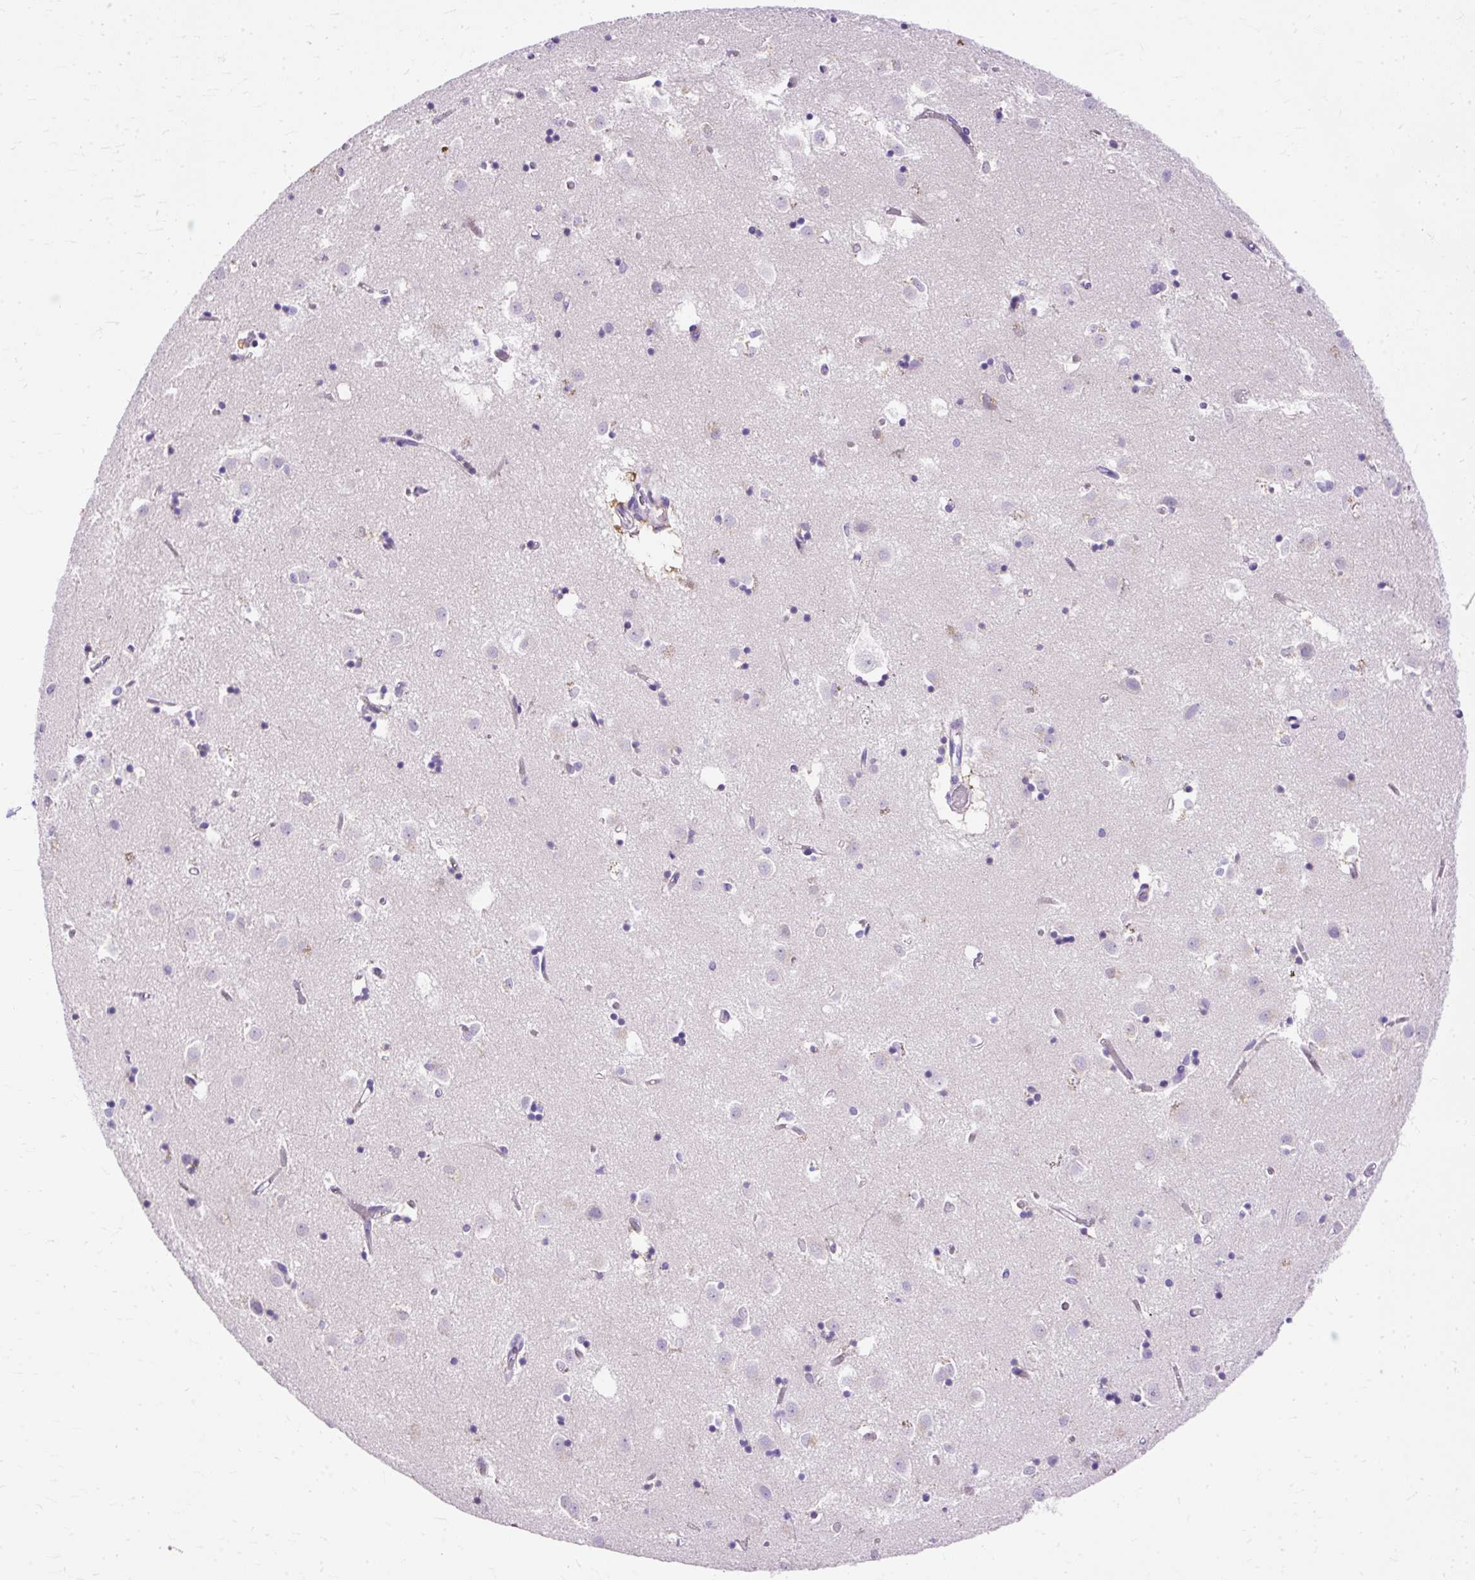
{"staining": {"intensity": "negative", "quantity": "none", "location": "none"}, "tissue": "caudate", "cell_type": "Glial cells", "image_type": "normal", "snomed": [{"axis": "morphology", "description": "Normal tissue, NOS"}, {"axis": "topography", "description": "Lateral ventricle wall"}], "caption": "Glial cells are negative for protein expression in unremarkable human caudate. (DAB (3,3'-diaminobenzidine) immunohistochemistry (IHC) with hematoxylin counter stain).", "gene": "MYO6", "patient": {"sex": "male", "age": 70}}